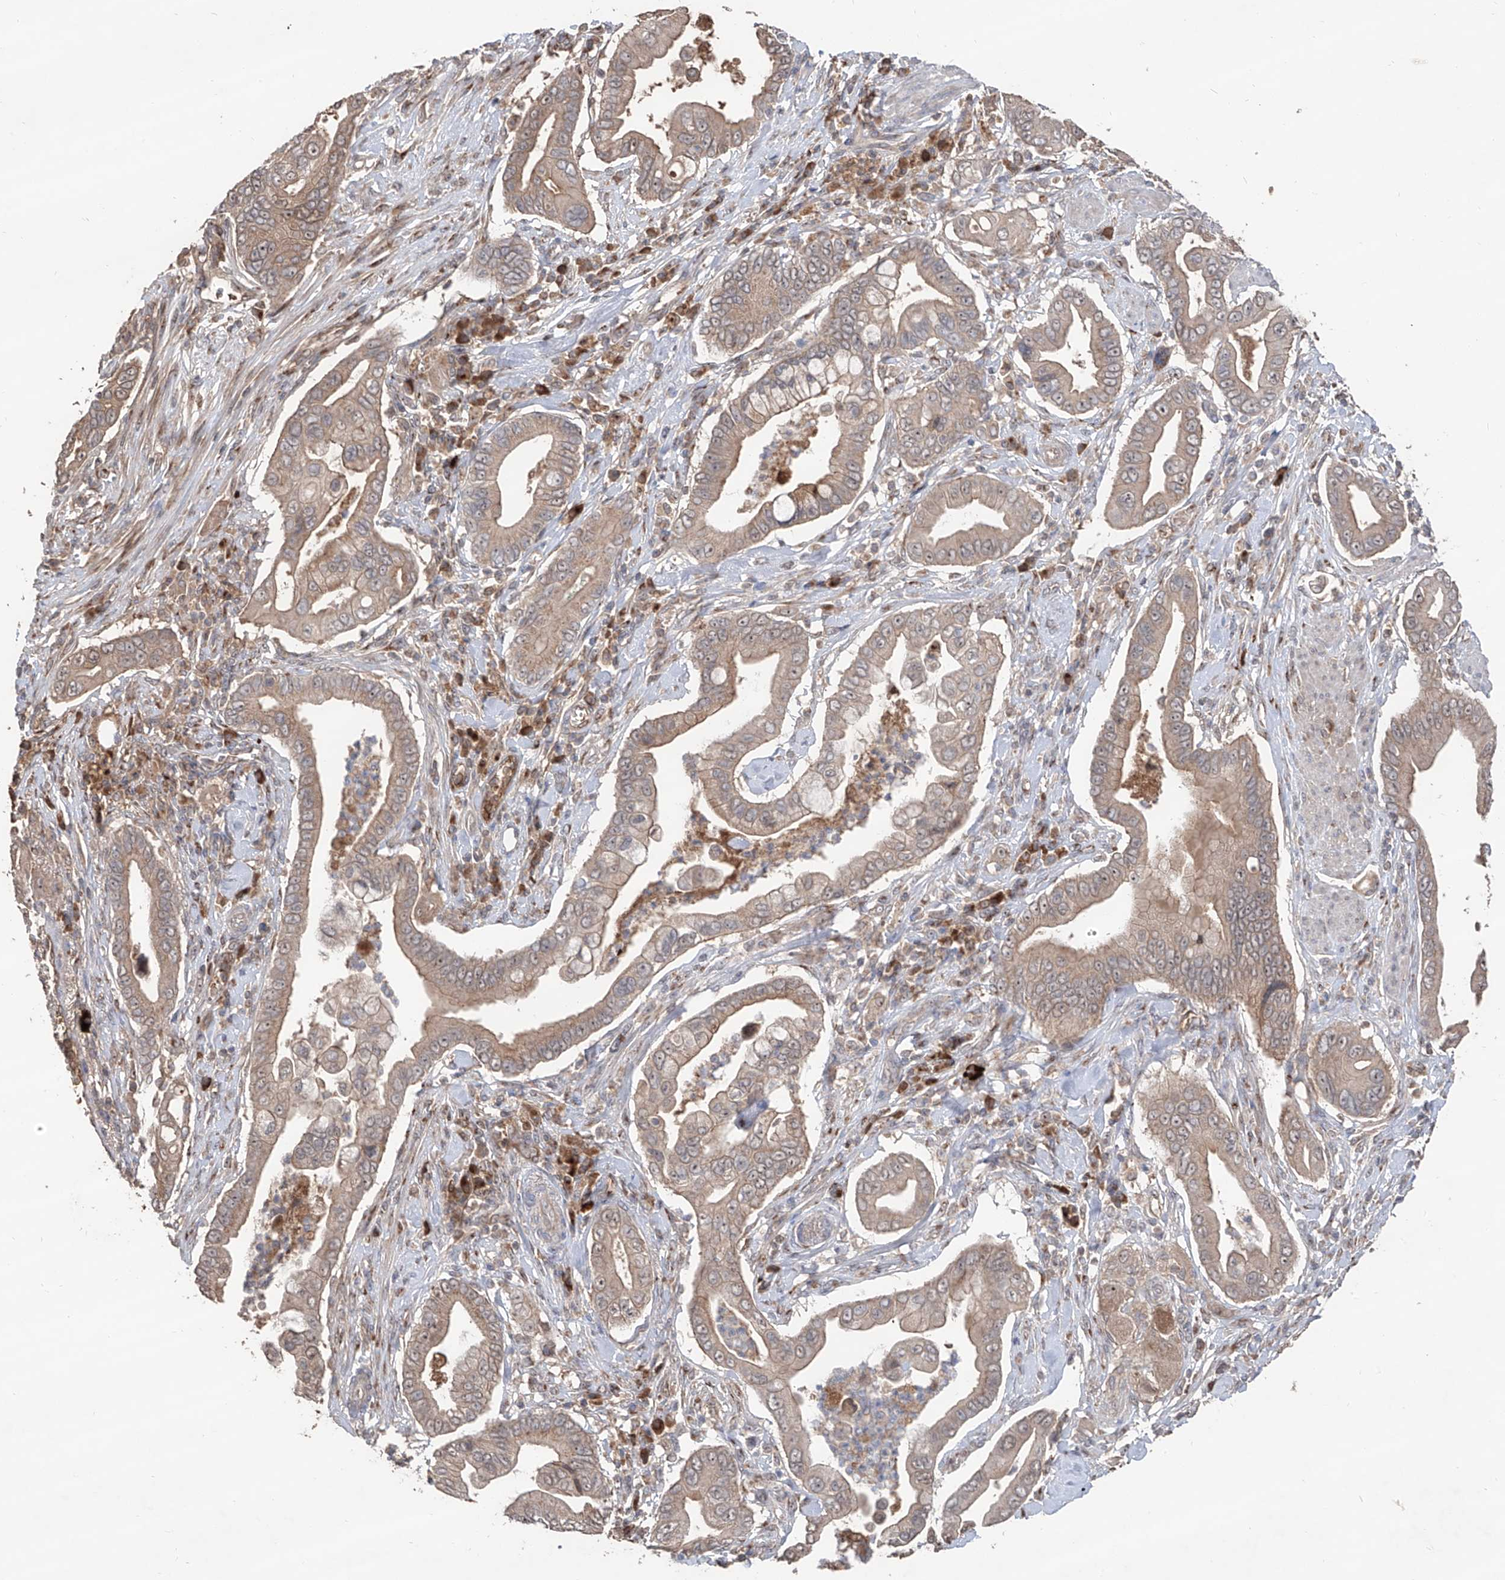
{"staining": {"intensity": "weak", "quantity": ">75%", "location": "cytoplasmic/membranous,nuclear"}, "tissue": "pancreatic cancer", "cell_type": "Tumor cells", "image_type": "cancer", "snomed": [{"axis": "morphology", "description": "Adenocarcinoma, NOS"}, {"axis": "topography", "description": "Pancreas"}], "caption": "A micrograph showing weak cytoplasmic/membranous and nuclear positivity in about >75% of tumor cells in pancreatic cancer, as visualized by brown immunohistochemical staining.", "gene": "EDN1", "patient": {"sex": "male", "age": 78}}